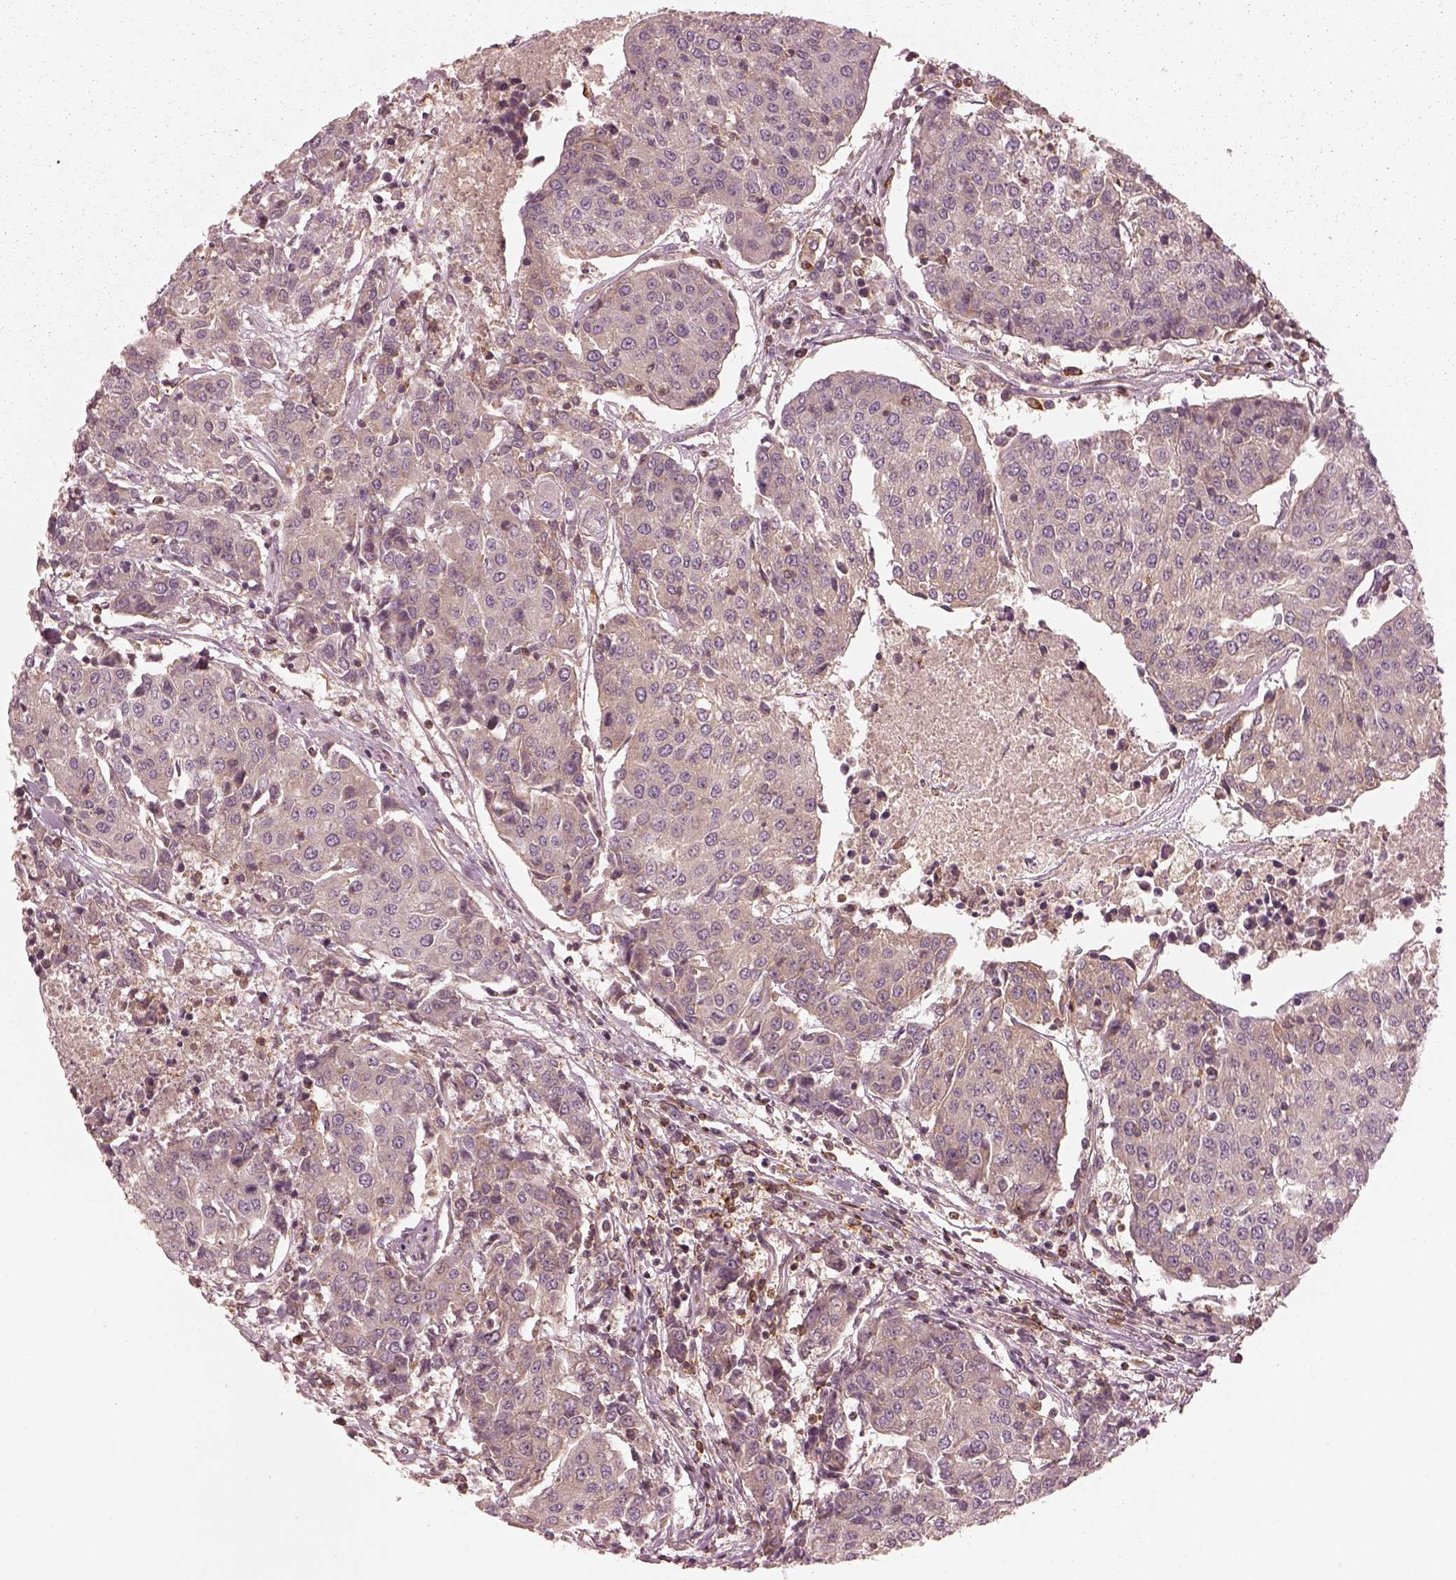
{"staining": {"intensity": "negative", "quantity": "none", "location": "none"}, "tissue": "urothelial cancer", "cell_type": "Tumor cells", "image_type": "cancer", "snomed": [{"axis": "morphology", "description": "Urothelial carcinoma, High grade"}, {"axis": "topography", "description": "Urinary bladder"}], "caption": "Human urothelial cancer stained for a protein using IHC exhibits no positivity in tumor cells.", "gene": "FAM107B", "patient": {"sex": "female", "age": 85}}